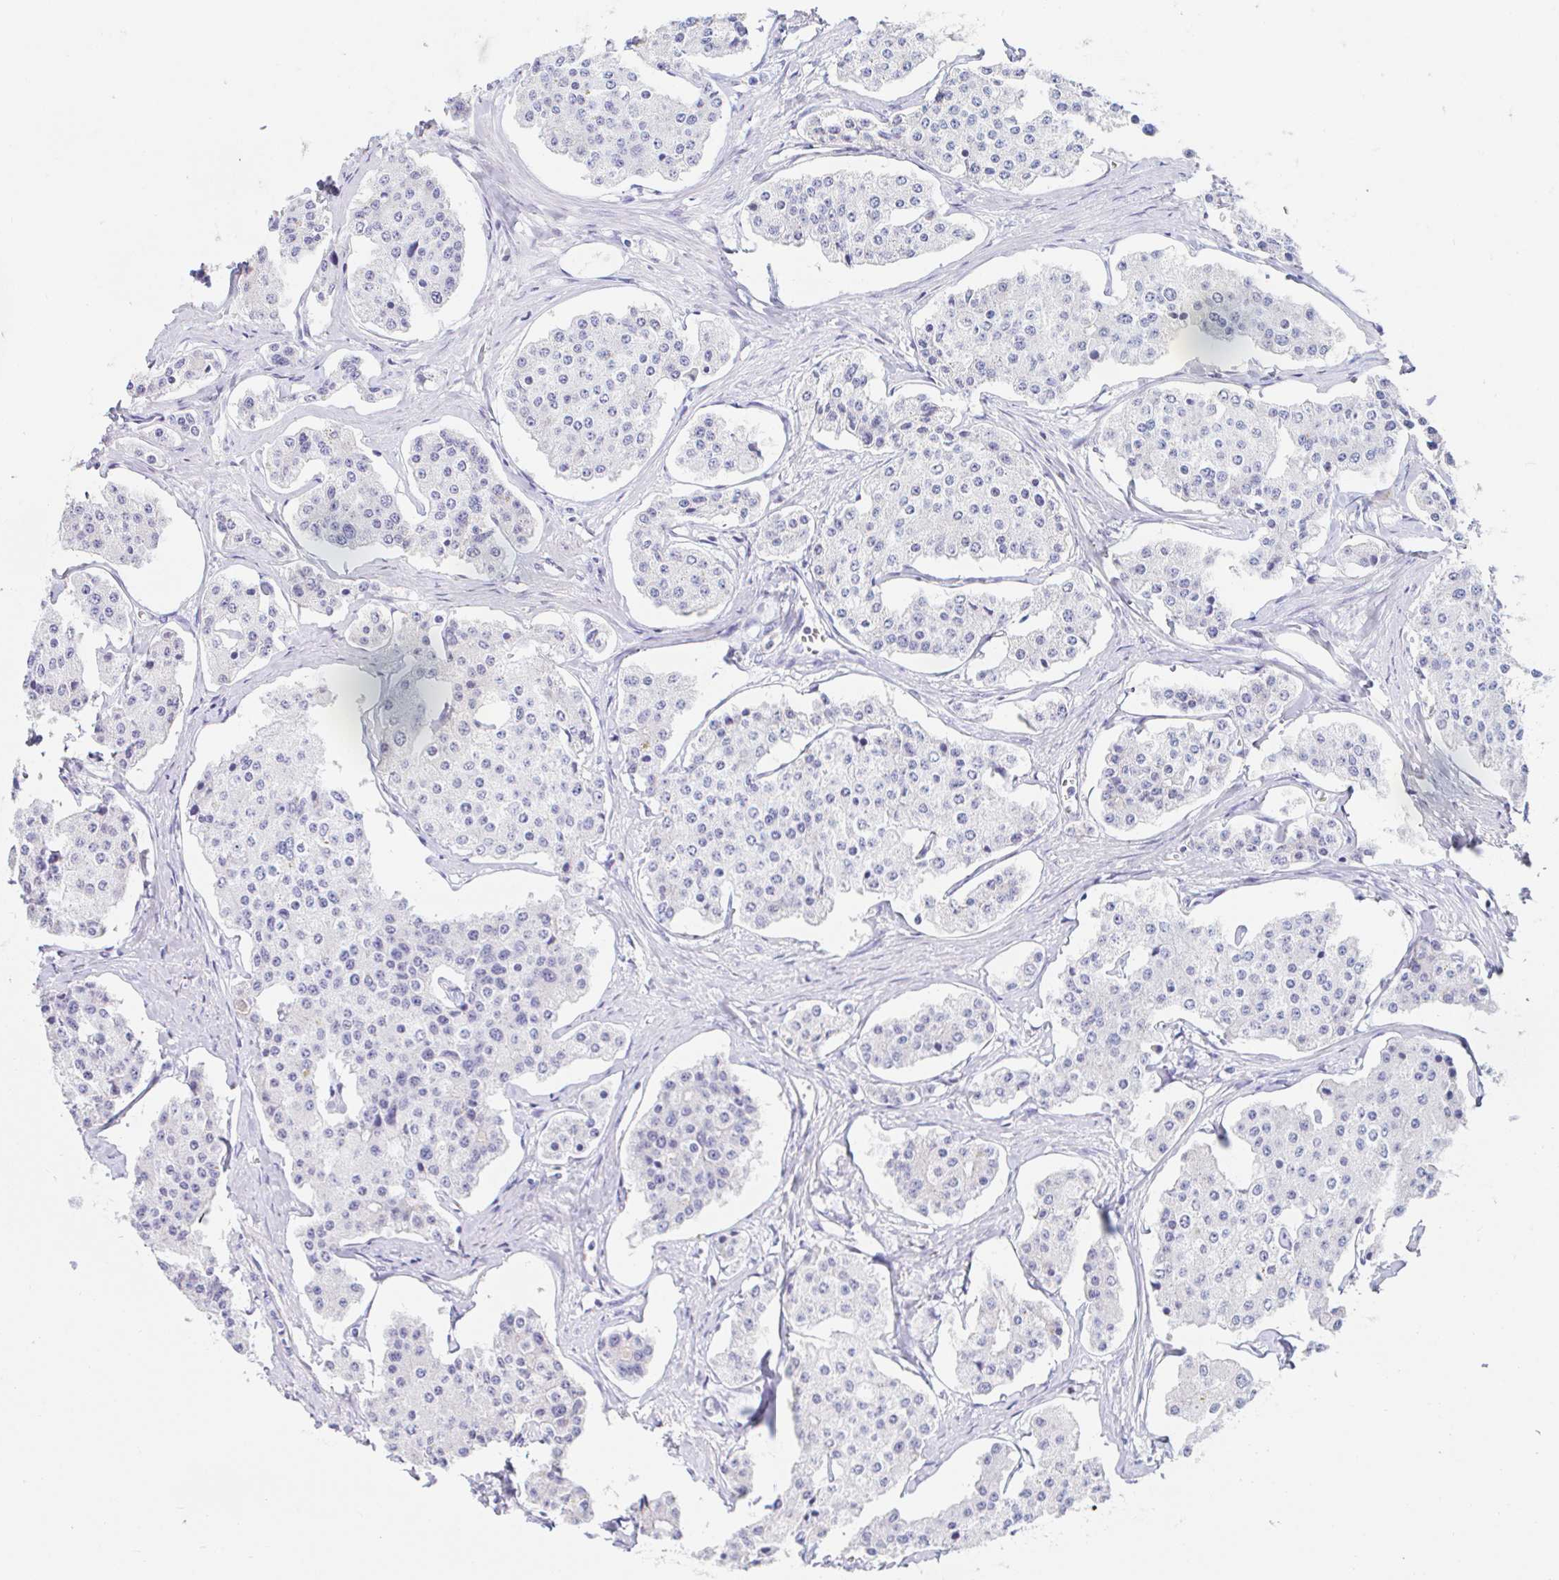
{"staining": {"intensity": "negative", "quantity": "none", "location": "none"}, "tissue": "carcinoid", "cell_type": "Tumor cells", "image_type": "cancer", "snomed": [{"axis": "morphology", "description": "Carcinoid, malignant, NOS"}, {"axis": "topography", "description": "Small intestine"}], "caption": "Micrograph shows no significant protein expression in tumor cells of carcinoid.", "gene": "TEX44", "patient": {"sex": "female", "age": 65}}